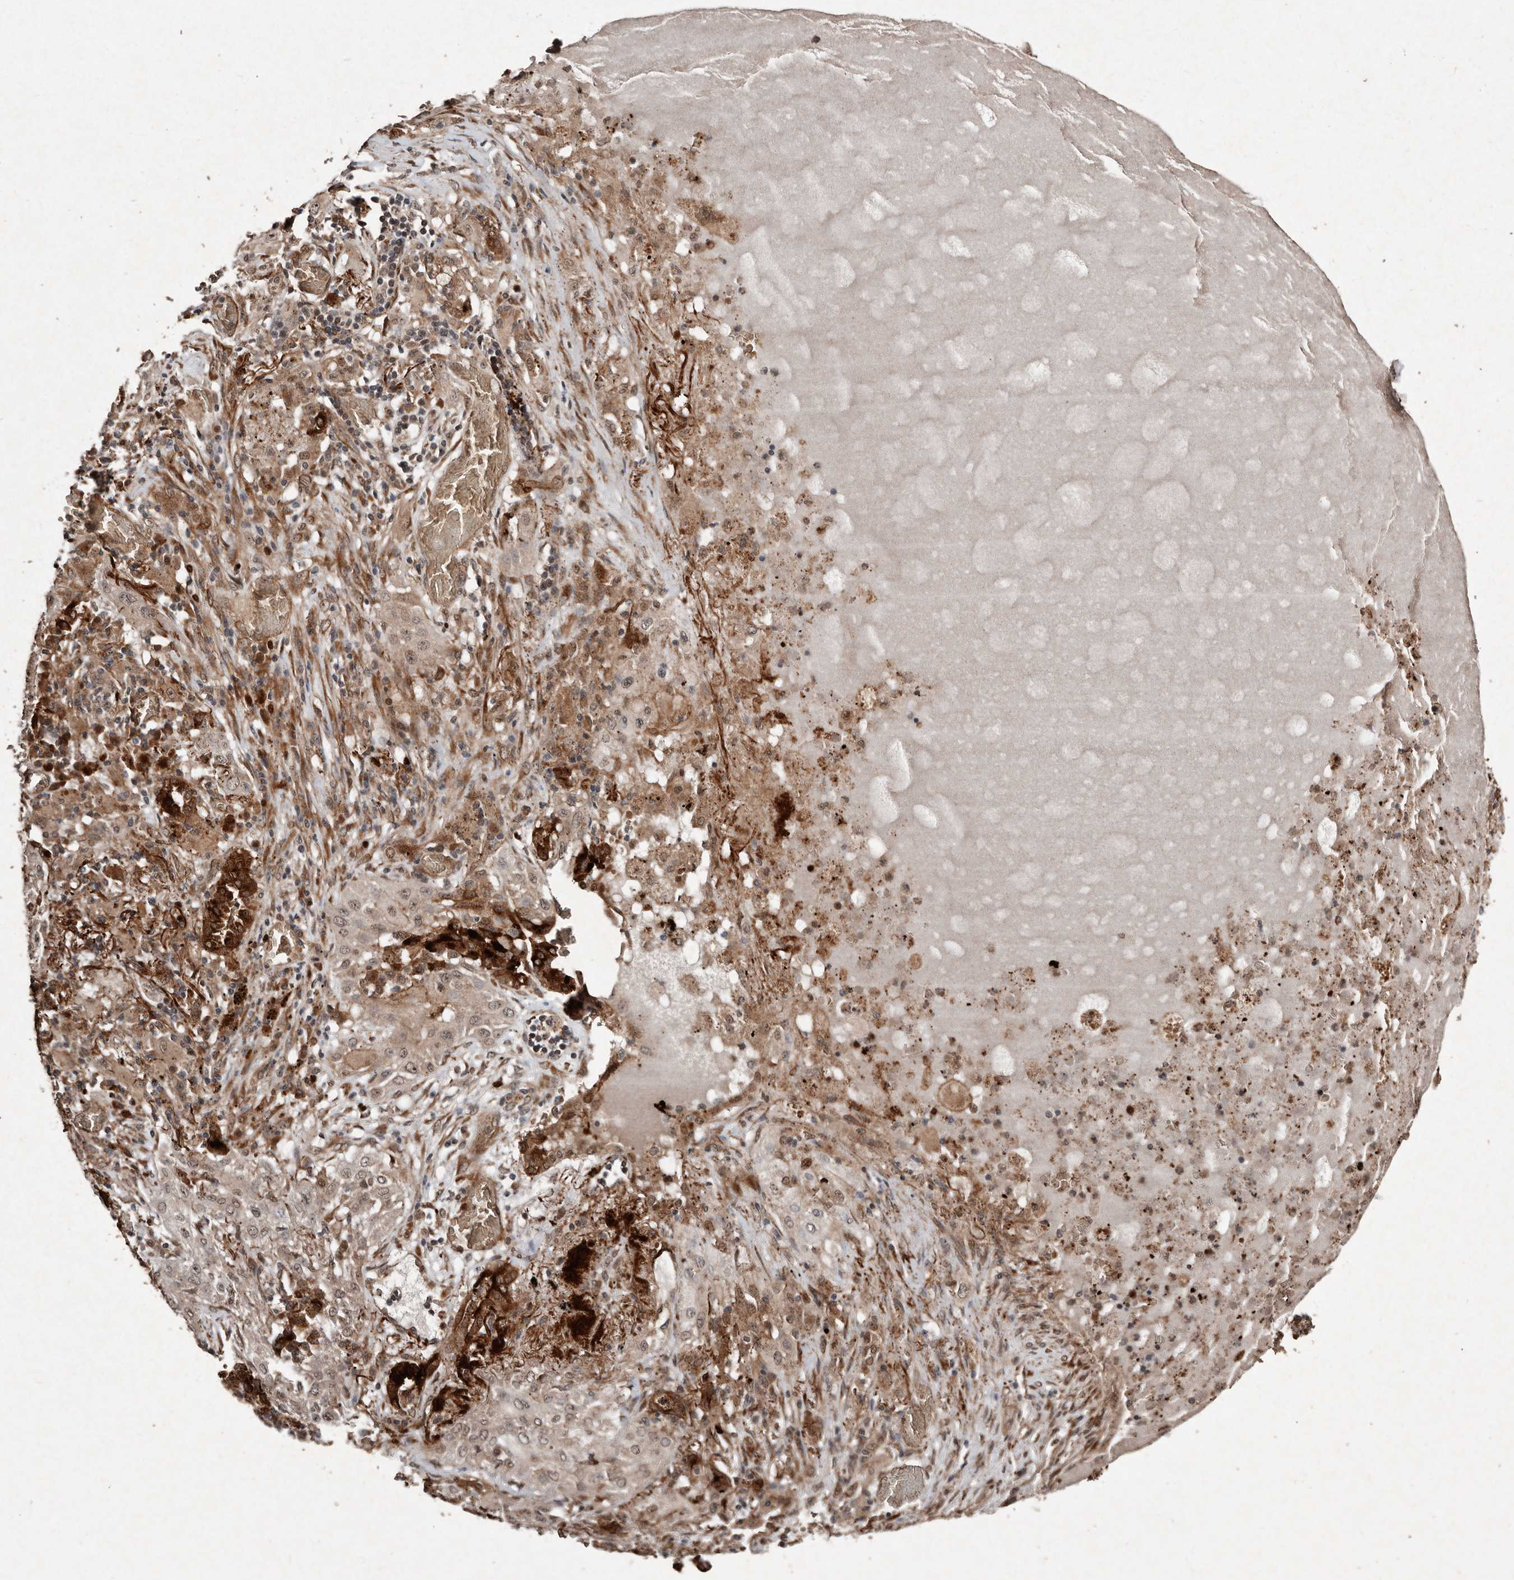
{"staining": {"intensity": "weak", "quantity": "25%-75%", "location": "nuclear"}, "tissue": "lung cancer", "cell_type": "Tumor cells", "image_type": "cancer", "snomed": [{"axis": "morphology", "description": "Squamous cell carcinoma, NOS"}, {"axis": "topography", "description": "Lung"}], "caption": "About 25%-75% of tumor cells in lung squamous cell carcinoma exhibit weak nuclear protein staining as visualized by brown immunohistochemical staining.", "gene": "DIP2C", "patient": {"sex": "female", "age": 47}}